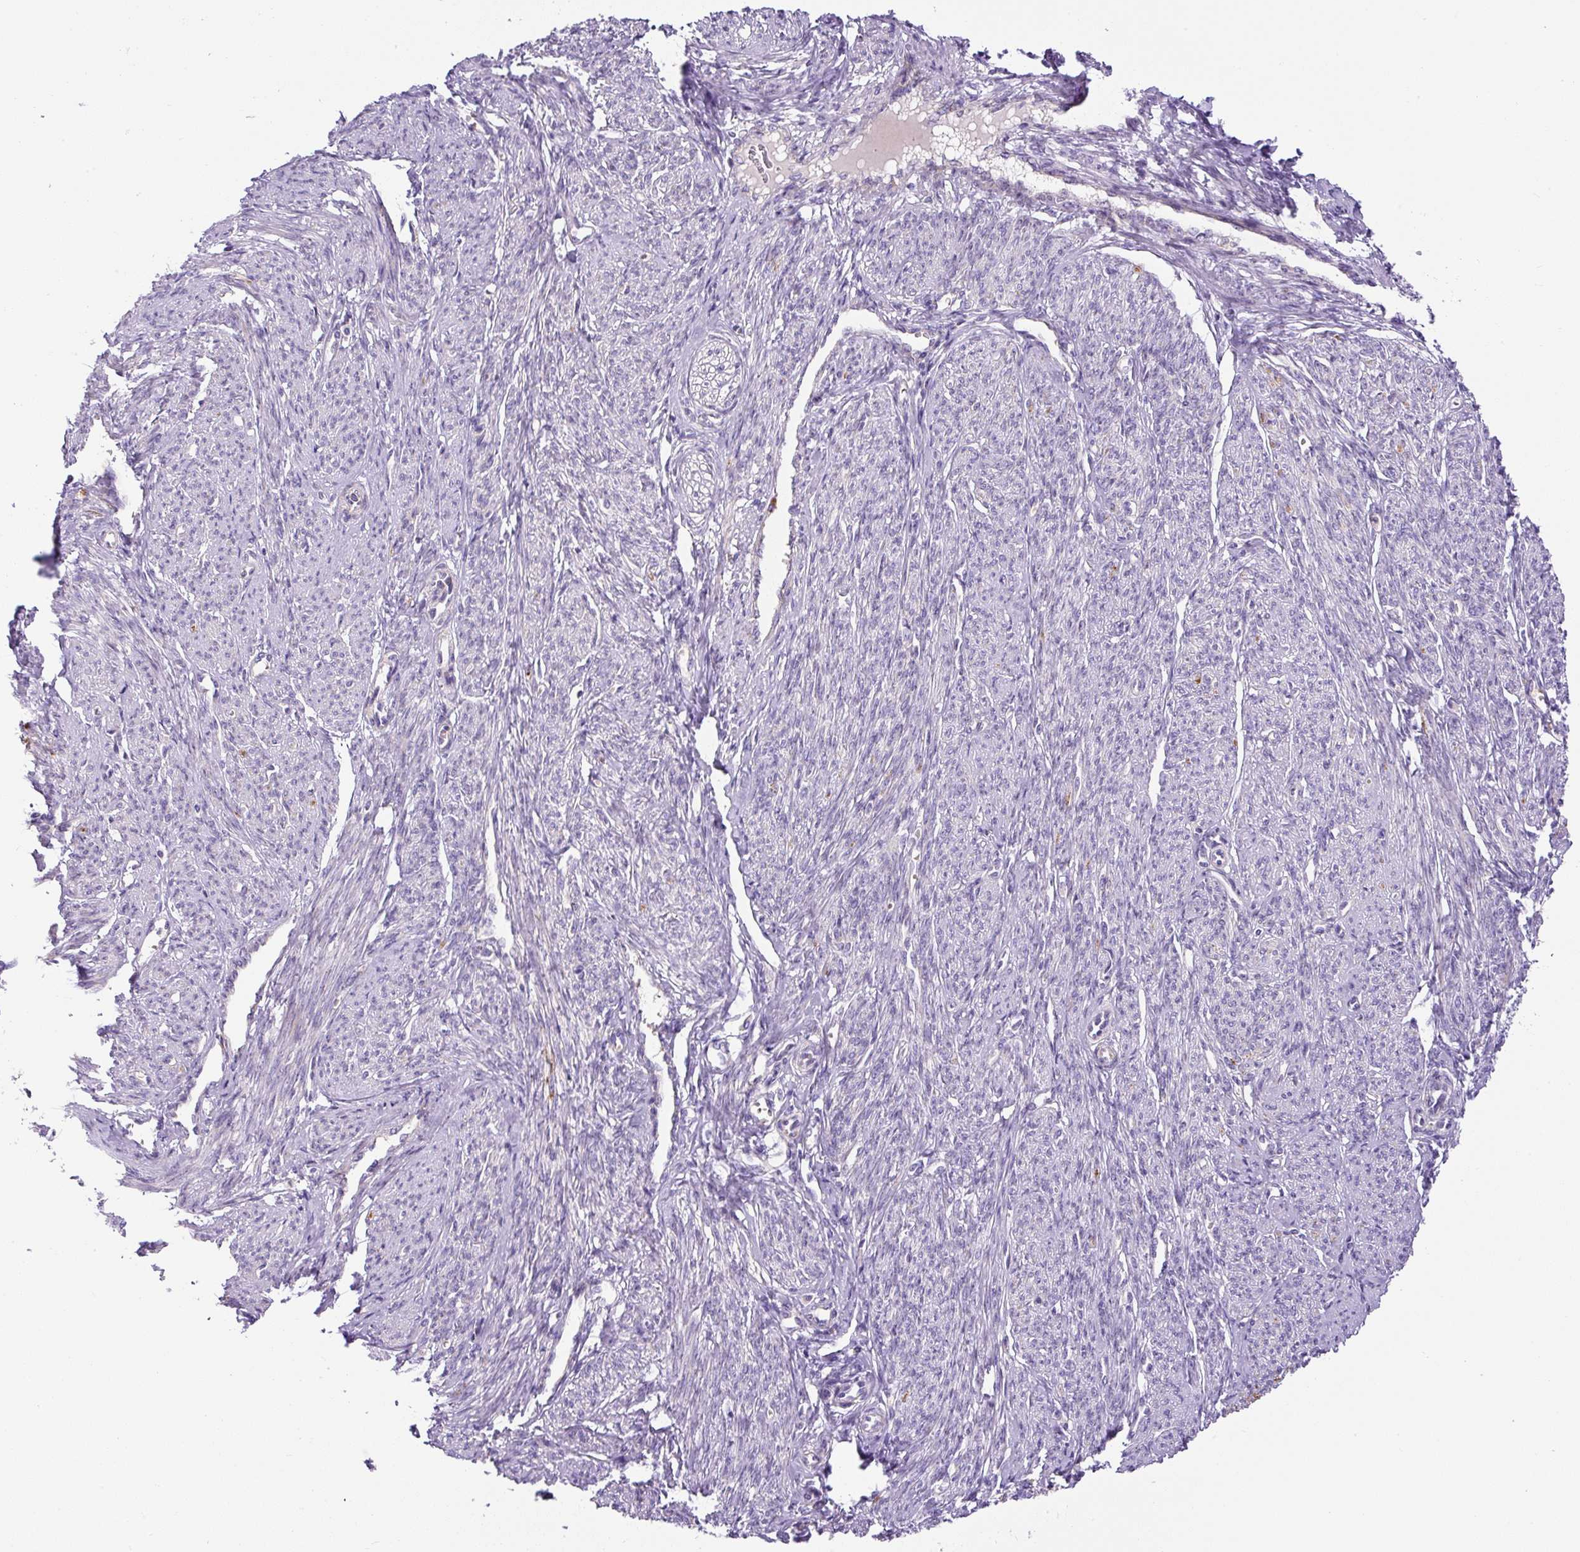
{"staining": {"intensity": "negative", "quantity": "none", "location": "none"}, "tissue": "smooth muscle", "cell_type": "Smooth muscle cells", "image_type": "normal", "snomed": [{"axis": "morphology", "description": "Normal tissue, NOS"}, {"axis": "topography", "description": "Smooth muscle"}], "caption": "A high-resolution micrograph shows immunohistochemistry (IHC) staining of normal smooth muscle, which demonstrates no significant positivity in smooth muscle cells.", "gene": "ZNF596", "patient": {"sex": "female", "age": 65}}